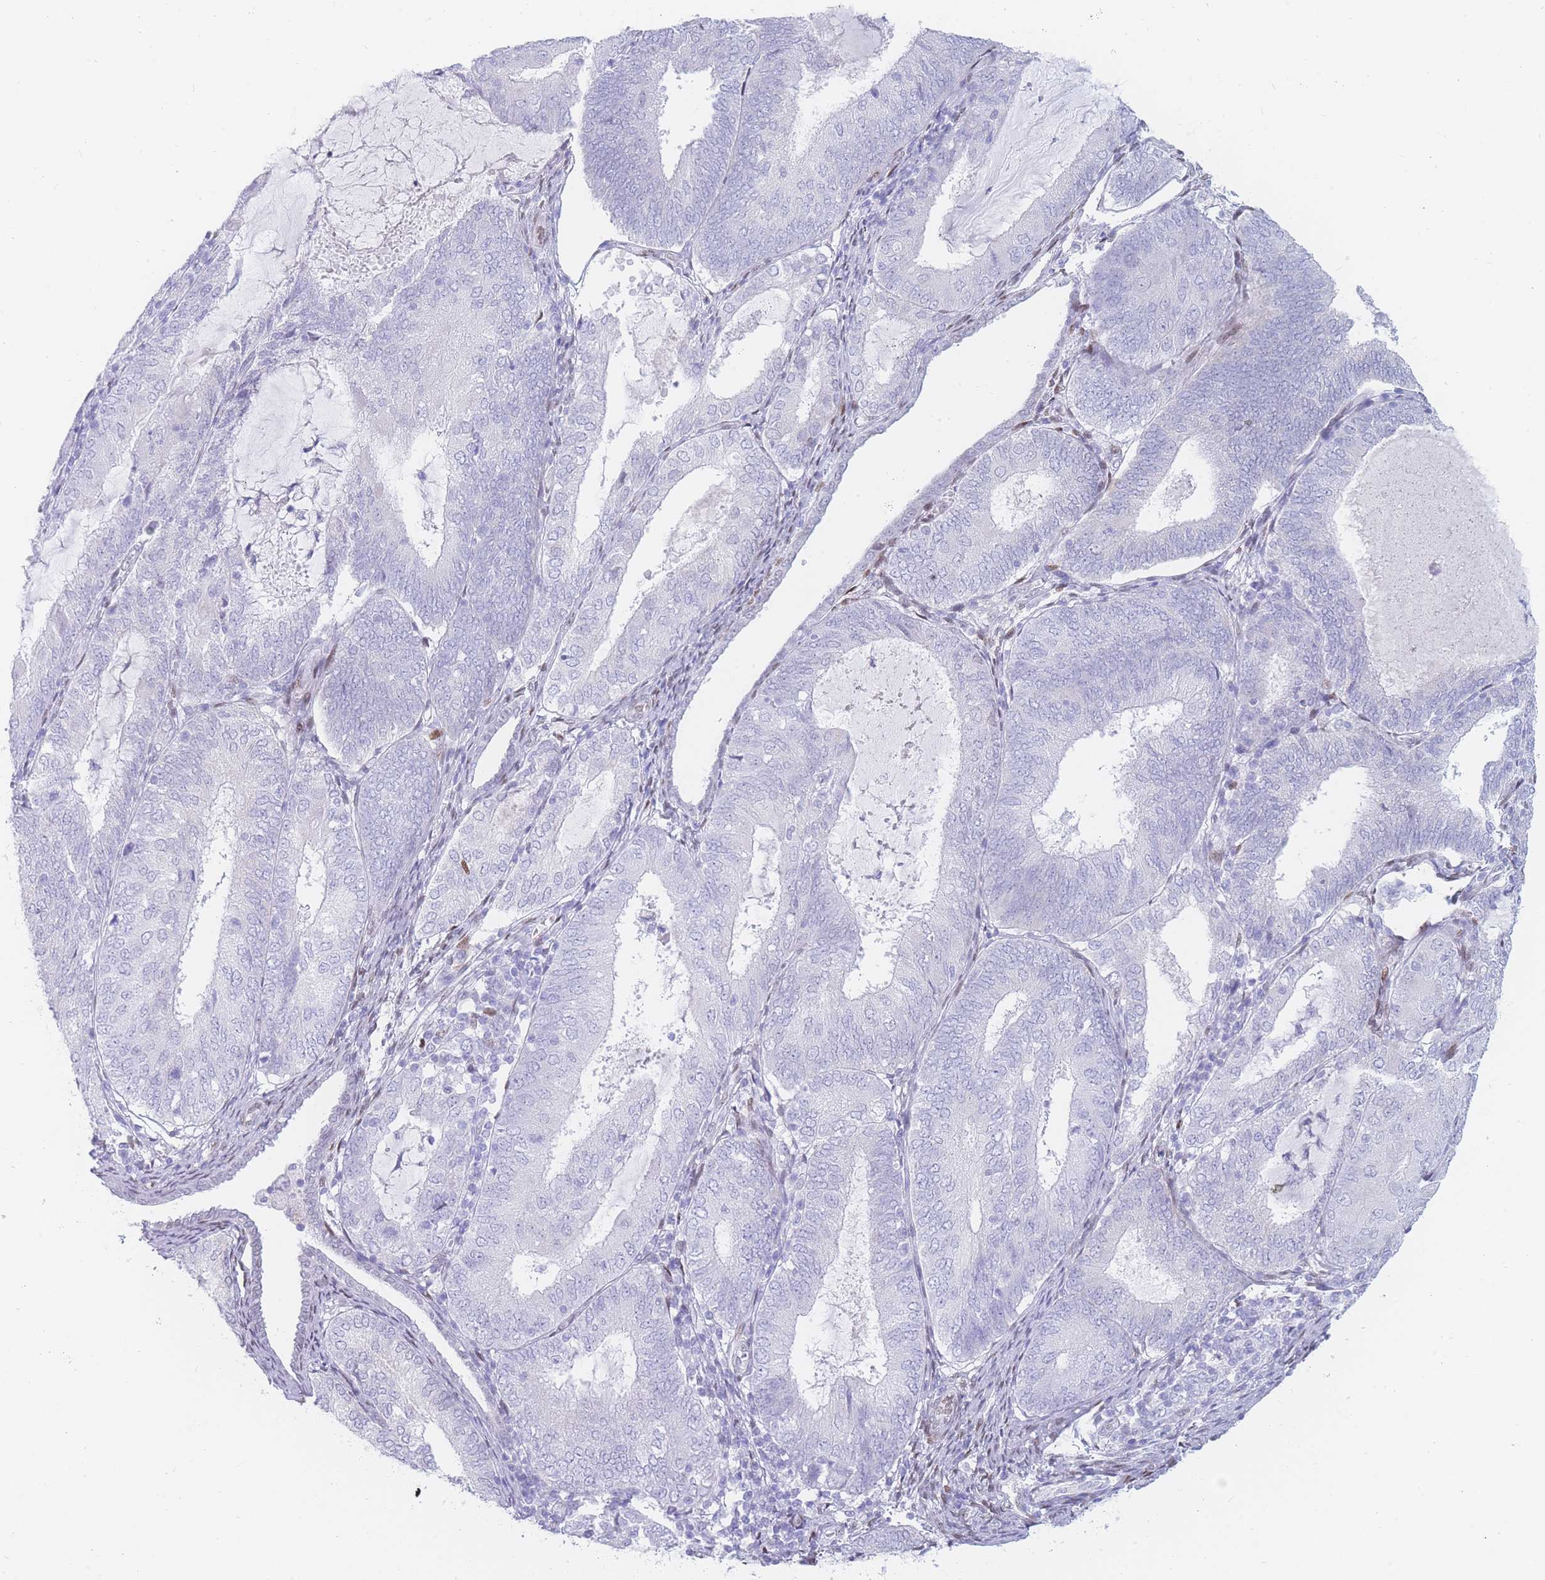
{"staining": {"intensity": "negative", "quantity": "none", "location": "none"}, "tissue": "endometrial cancer", "cell_type": "Tumor cells", "image_type": "cancer", "snomed": [{"axis": "morphology", "description": "Adenocarcinoma, NOS"}, {"axis": "topography", "description": "Endometrium"}], "caption": "The photomicrograph displays no staining of tumor cells in endometrial cancer. (IHC, brightfield microscopy, high magnification).", "gene": "PSMB5", "patient": {"sex": "female", "age": 81}}